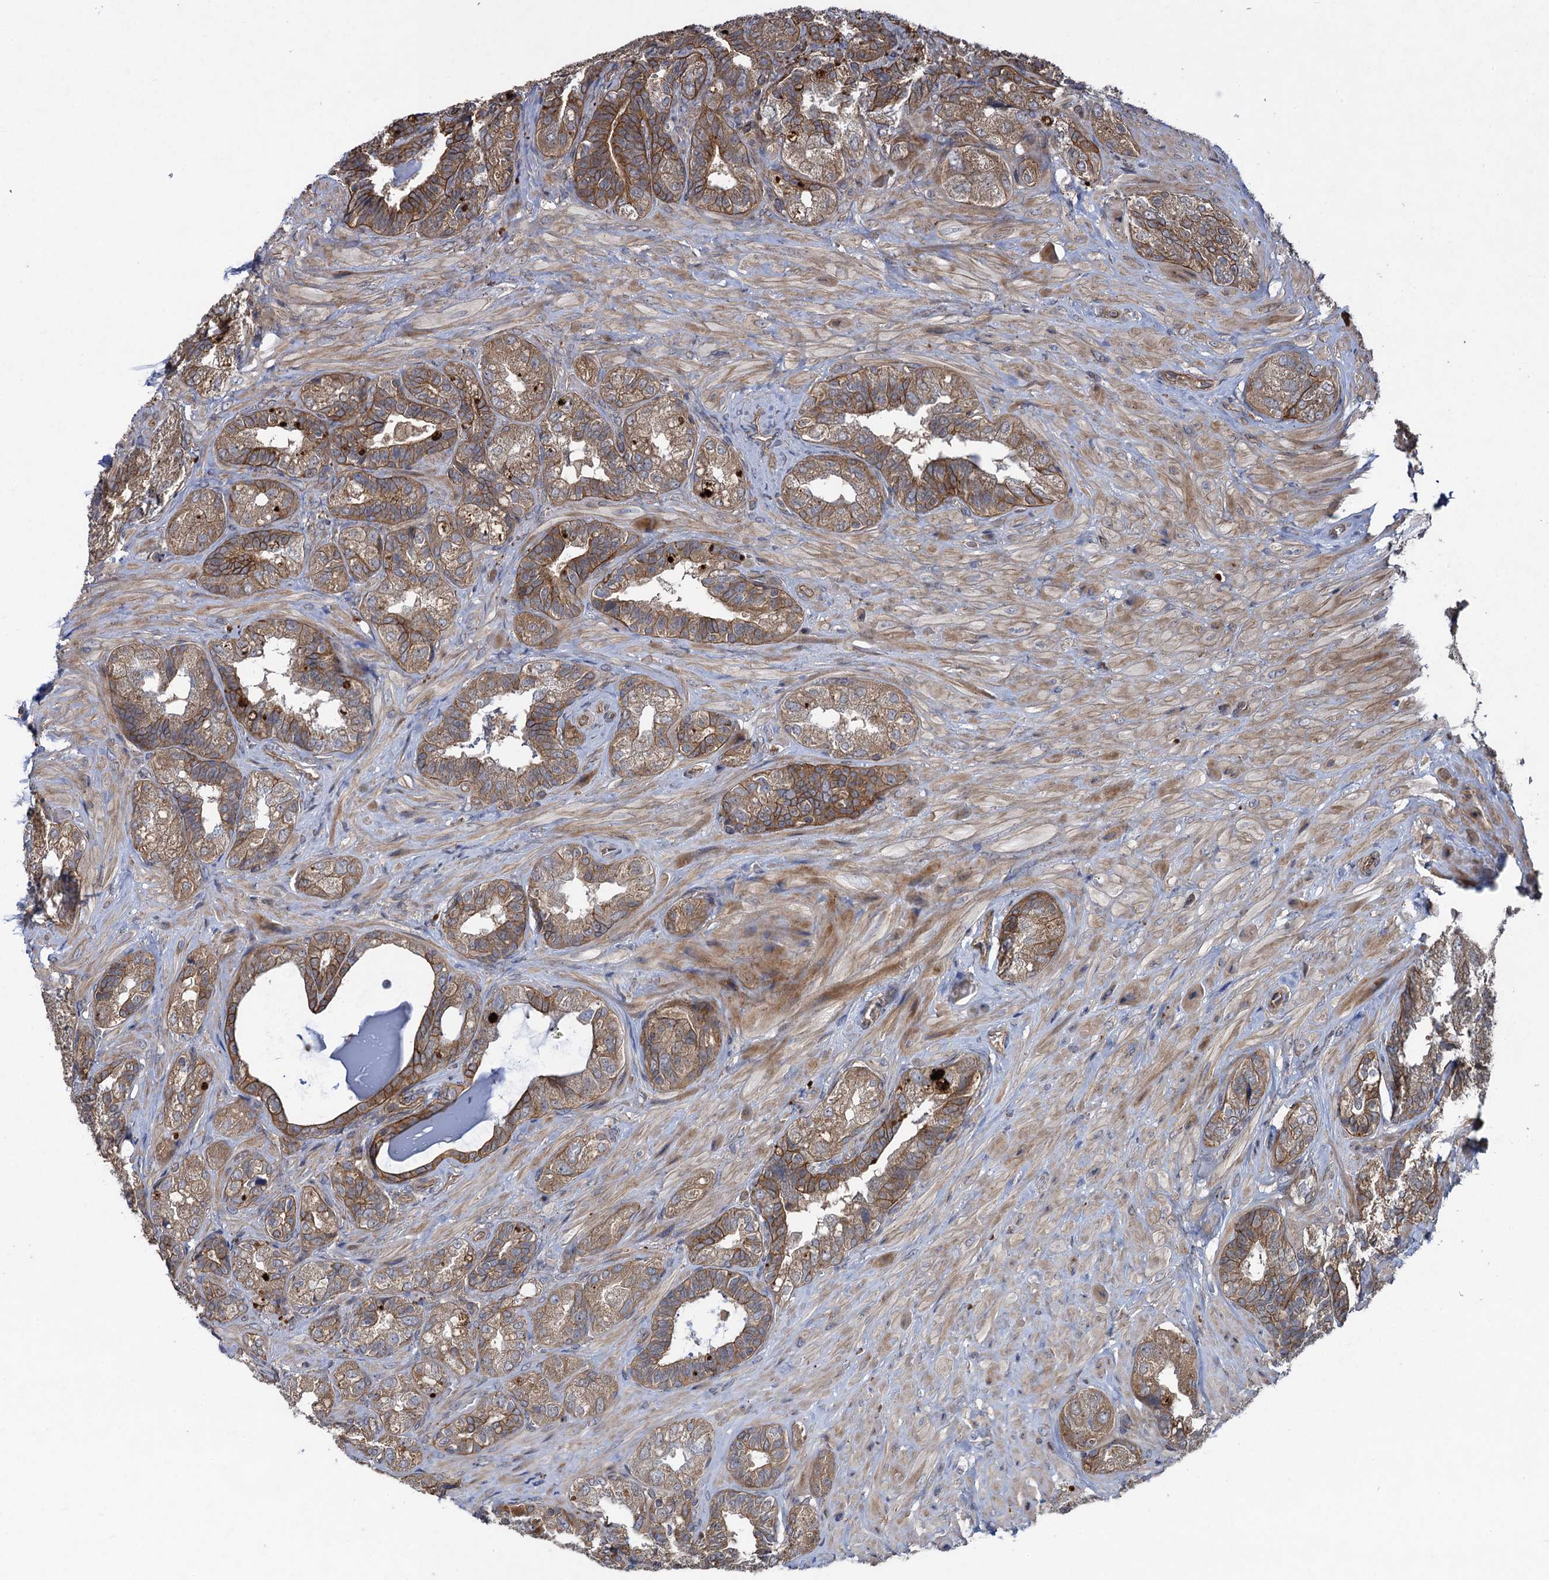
{"staining": {"intensity": "moderate", "quantity": ">75%", "location": "cytoplasmic/membranous"}, "tissue": "seminal vesicle", "cell_type": "Glandular cells", "image_type": "normal", "snomed": [{"axis": "morphology", "description": "Normal tissue, NOS"}, {"axis": "topography", "description": "Prostate and seminal vesicle, NOS"}, {"axis": "topography", "description": "Prostate"}, {"axis": "topography", "description": "Seminal veicle"}], "caption": "An immunohistochemistry micrograph of unremarkable tissue is shown. Protein staining in brown labels moderate cytoplasmic/membranous positivity in seminal vesicle within glandular cells. (DAB (3,3'-diaminobenzidine) IHC, brown staining for protein, blue staining for nuclei).", "gene": "HAUS1", "patient": {"sex": "male", "age": 67}}